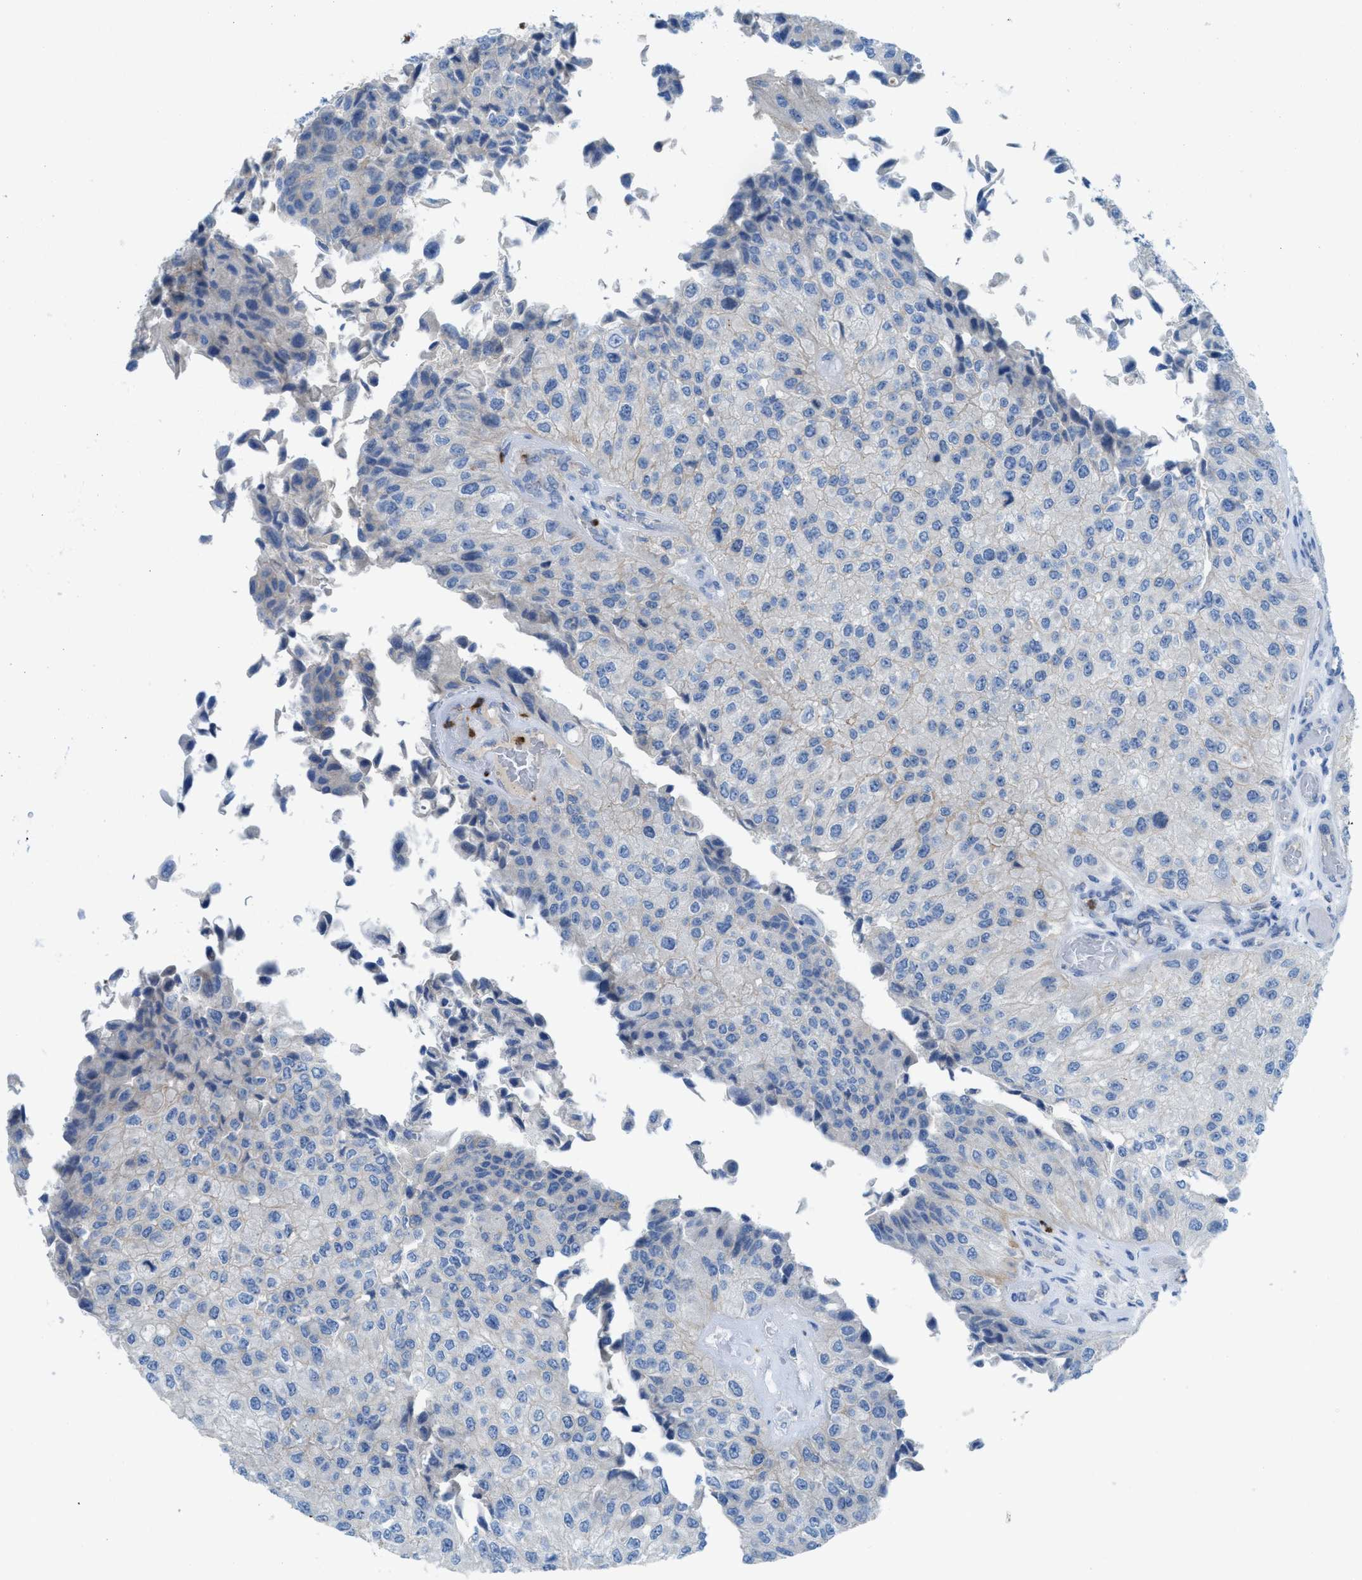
{"staining": {"intensity": "negative", "quantity": "none", "location": "none"}, "tissue": "urothelial cancer", "cell_type": "Tumor cells", "image_type": "cancer", "snomed": [{"axis": "morphology", "description": "Urothelial carcinoma, High grade"}, {"axis": "topography", "description": "Kidney"}, {"axis": "topography", "description": "Urinary bladder"}], "caption": "This image is of high-grade urothelial carcinoma stained with IHC to label a protein in brown with the nuclei are counter-stained blue. There is no positivity in tumor cells.", "gene": "CMTM1", "patient": {"sex": "male", "age": 77}}